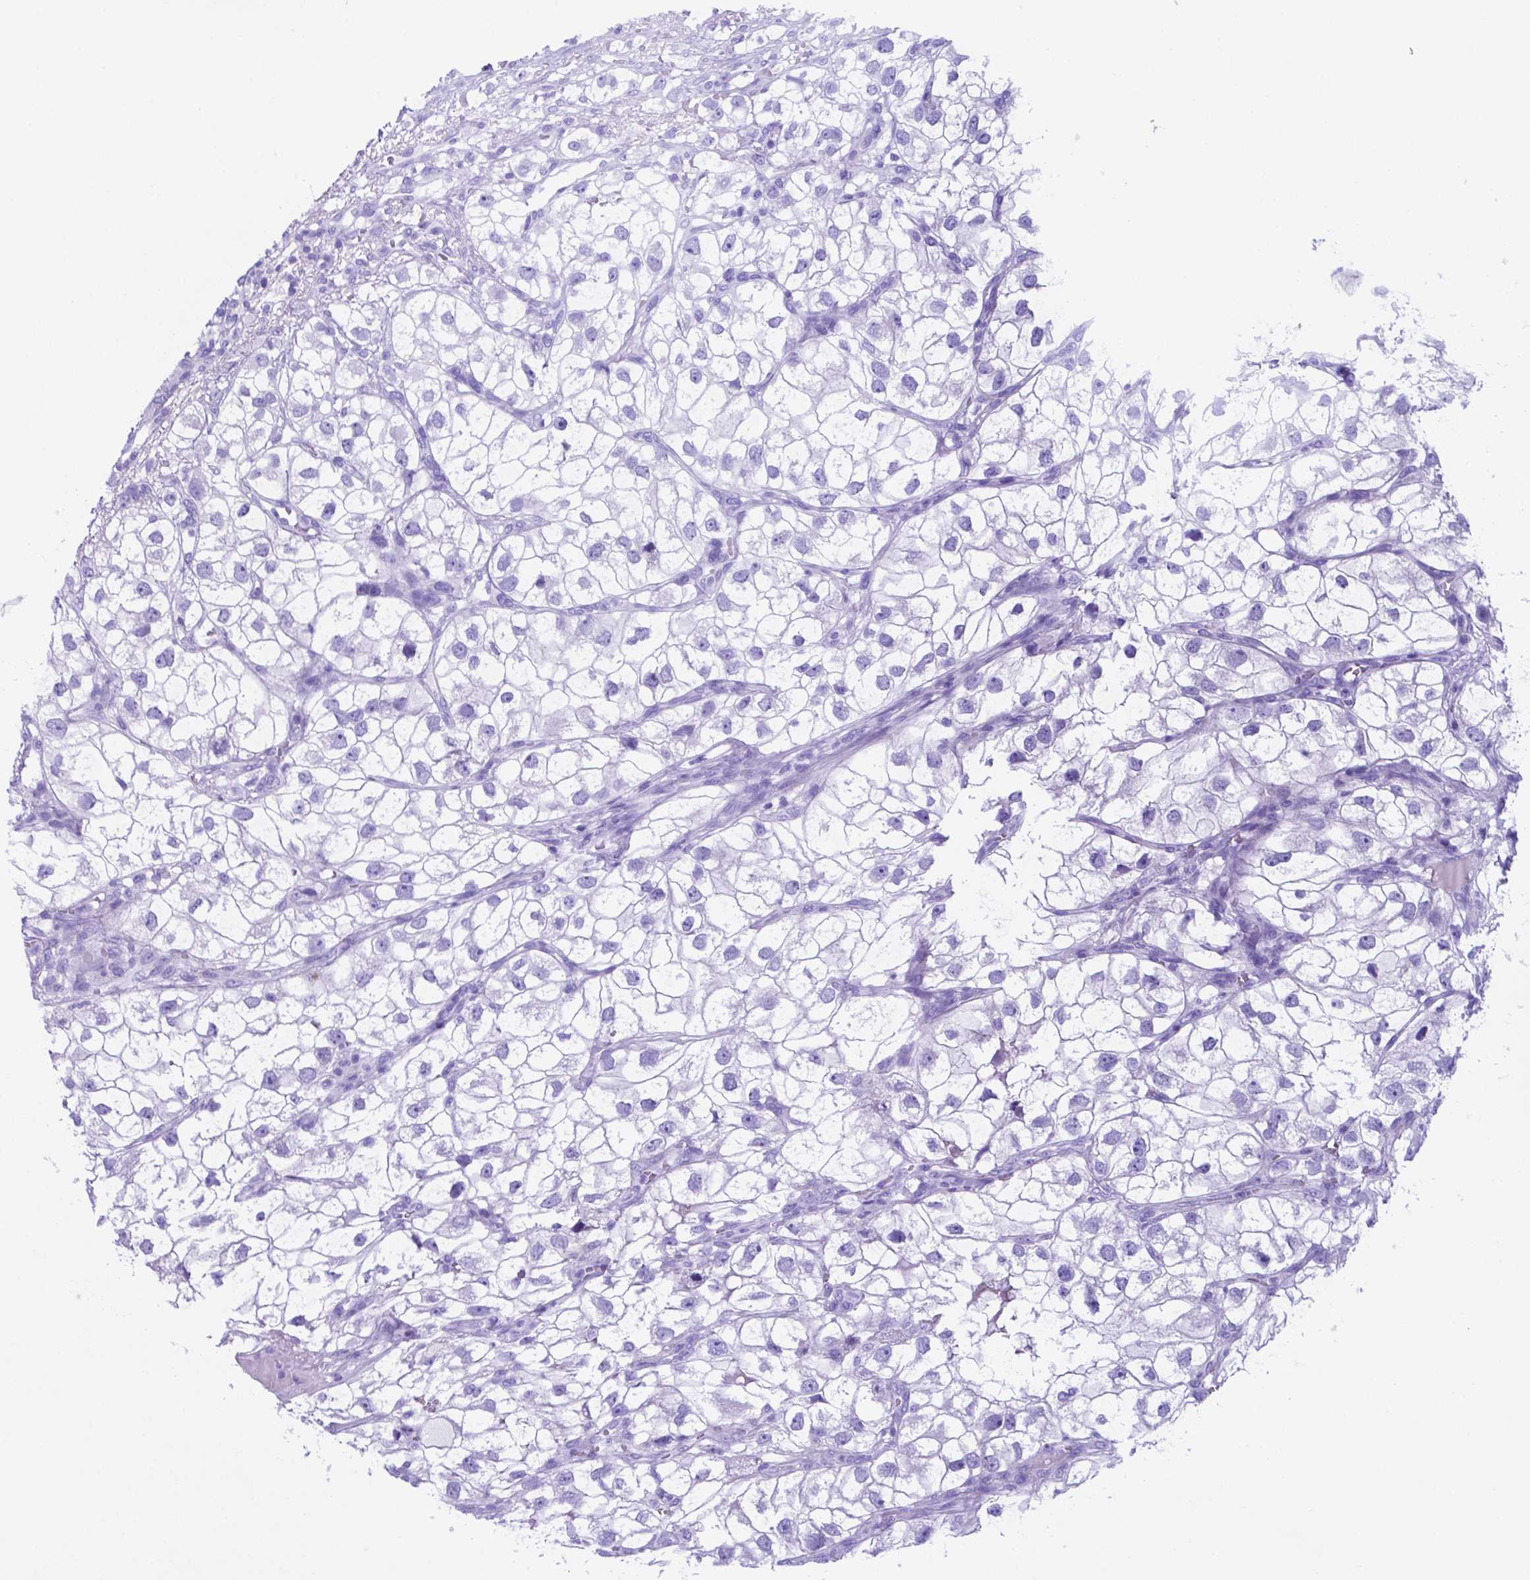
{"staining": {"intensity": "negative", "quantity": "none", "location": "none"}, "tissue": "renal cancer", "cell_type": "Tumor cells", "image_type": "cancer", "snomed": [{"axis": "morphology", "description": "Adenocarcinoma, NOS"}, {"axis": "topography", "description": "Kidney"}], "caption": "High magnification brightfield microscopy of renal cancer stained with DAB (3,3'-diaminobenzidine) (brown) and counterstained with hematoxylin (blue): tumor cells show no significant expression. Nuclei are stained in blue.", "gene": "DNAAF8", "patient": {"sex": "male", "age": 59}}